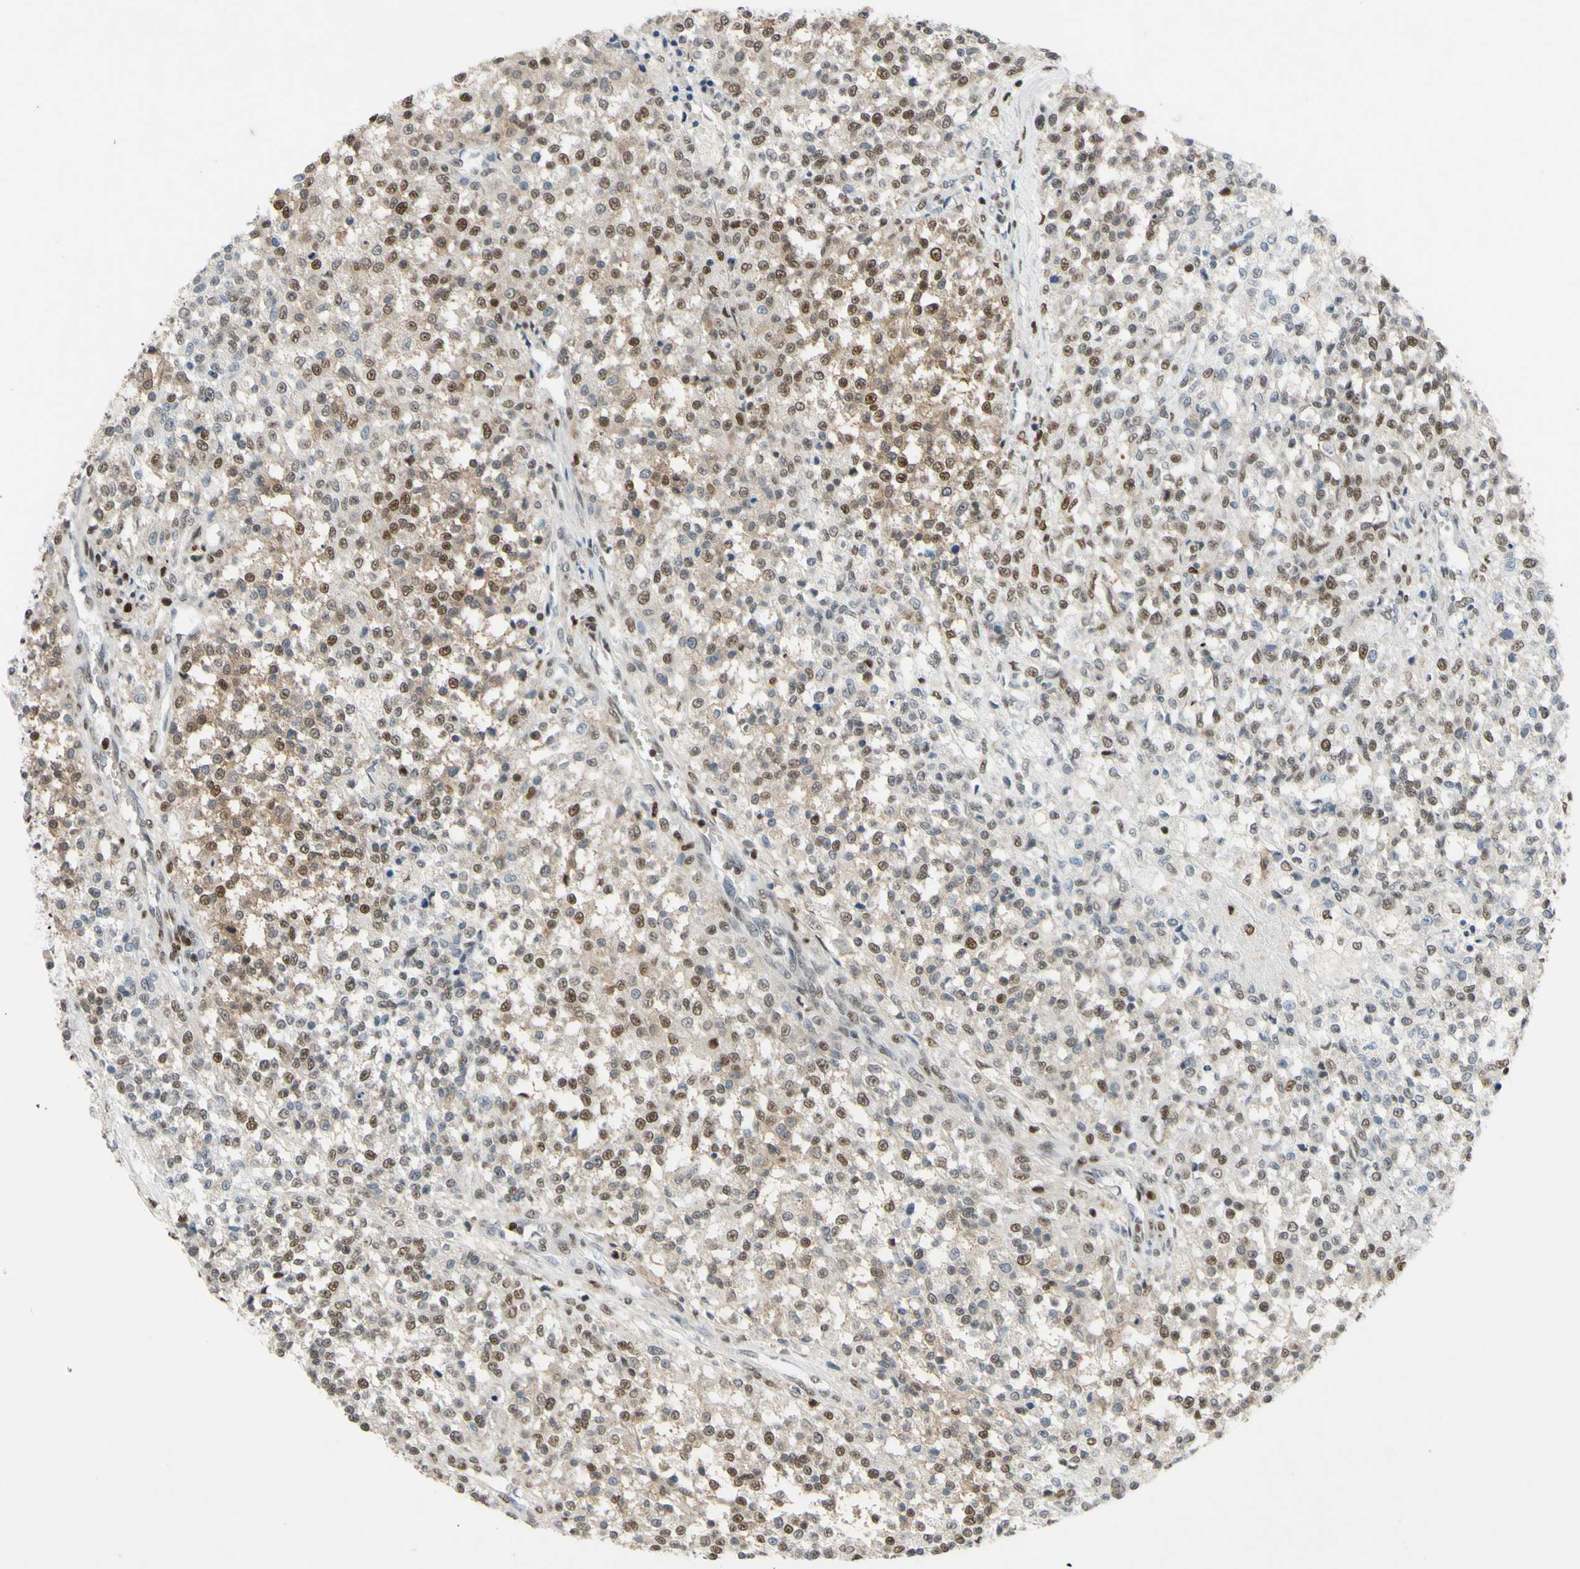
{"staining": {"intensity": "weak", "quantity": ">75%", "location": "cytoplasmic/membranous,nuclear"}, "tissue": "testis cancer", "cell_type": "Tumor cells", "image_type": "cancer", "snomed": [{"axis": "morphology", "description": "Seminoma, NOS"}, {"axis": "topography", "description": "Testis"}], "caption": "Immunohistochemical staining of human testis cancer exhibits weak cytoplasmic/membranous and nuclear protein expression in about >75% of tumor cells. (Stains: DAB (3,3'-diaminobenzidine) in brown, nuclei in blue, Microscopy: brightfield microscopy at high magnification).", "gene": "FKBP5", "patient": {"sex": "male", "age": 59}}